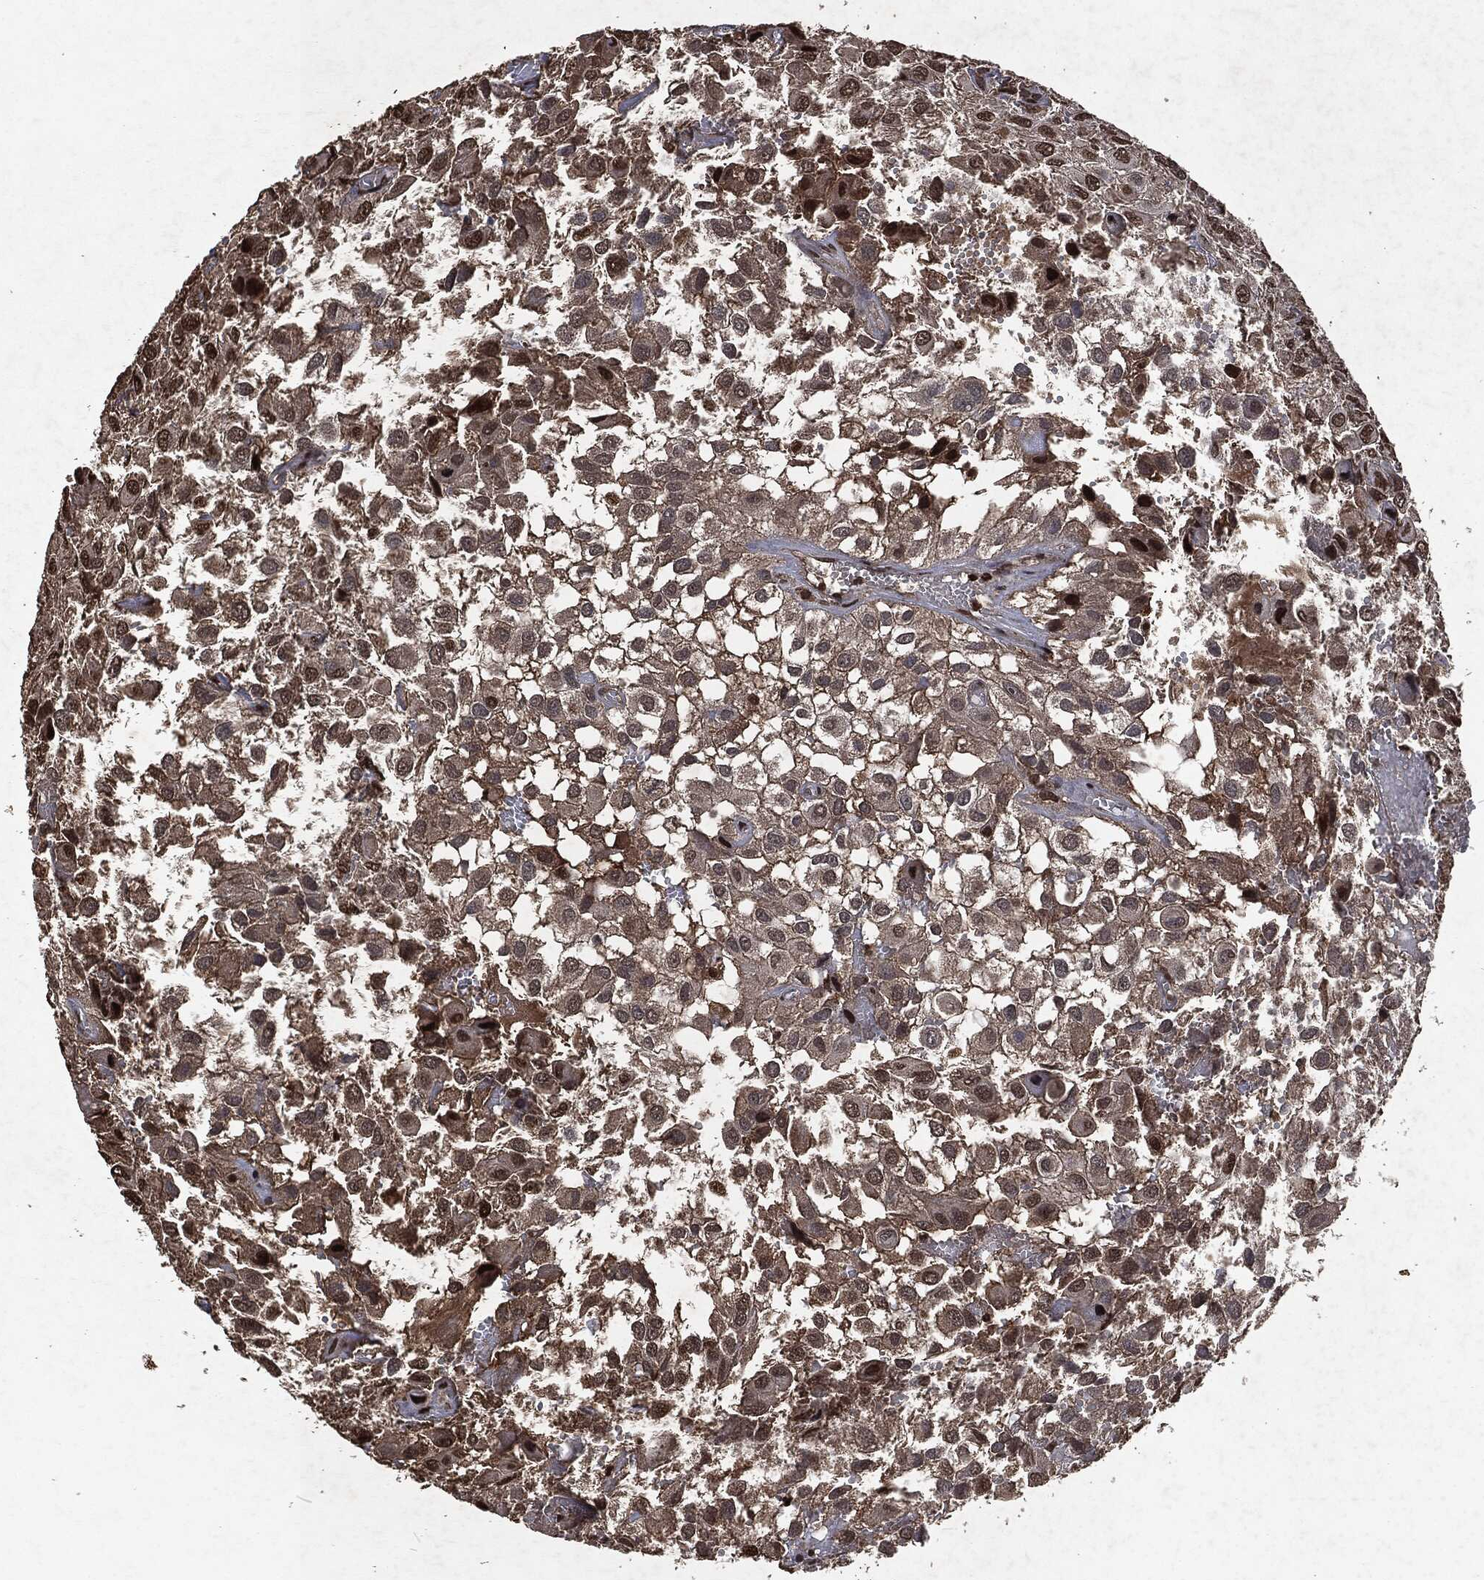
{"staining": {"intensity": "strong", "quantity": "<25%", "location": "nuclear"}, "tissue": "urothelial cancer", "cell_type": "Tumor cells", "image_type": "cancer", "snomed": [{"axis": "morphology", "description": "Urothelial carcinoma, High grade"}, {"axis": "topography", "description": "Urinary bladder"}], "caption": "High-power microscopy captured an immunohistochemistry (IHC) micrograph of urothelial carcinoma (high-grade), revealing strong nuclear positivity in about <25% of tumor cells.", "gene": "SNAI1", "patient": {"sex": "male", "age": 56}}